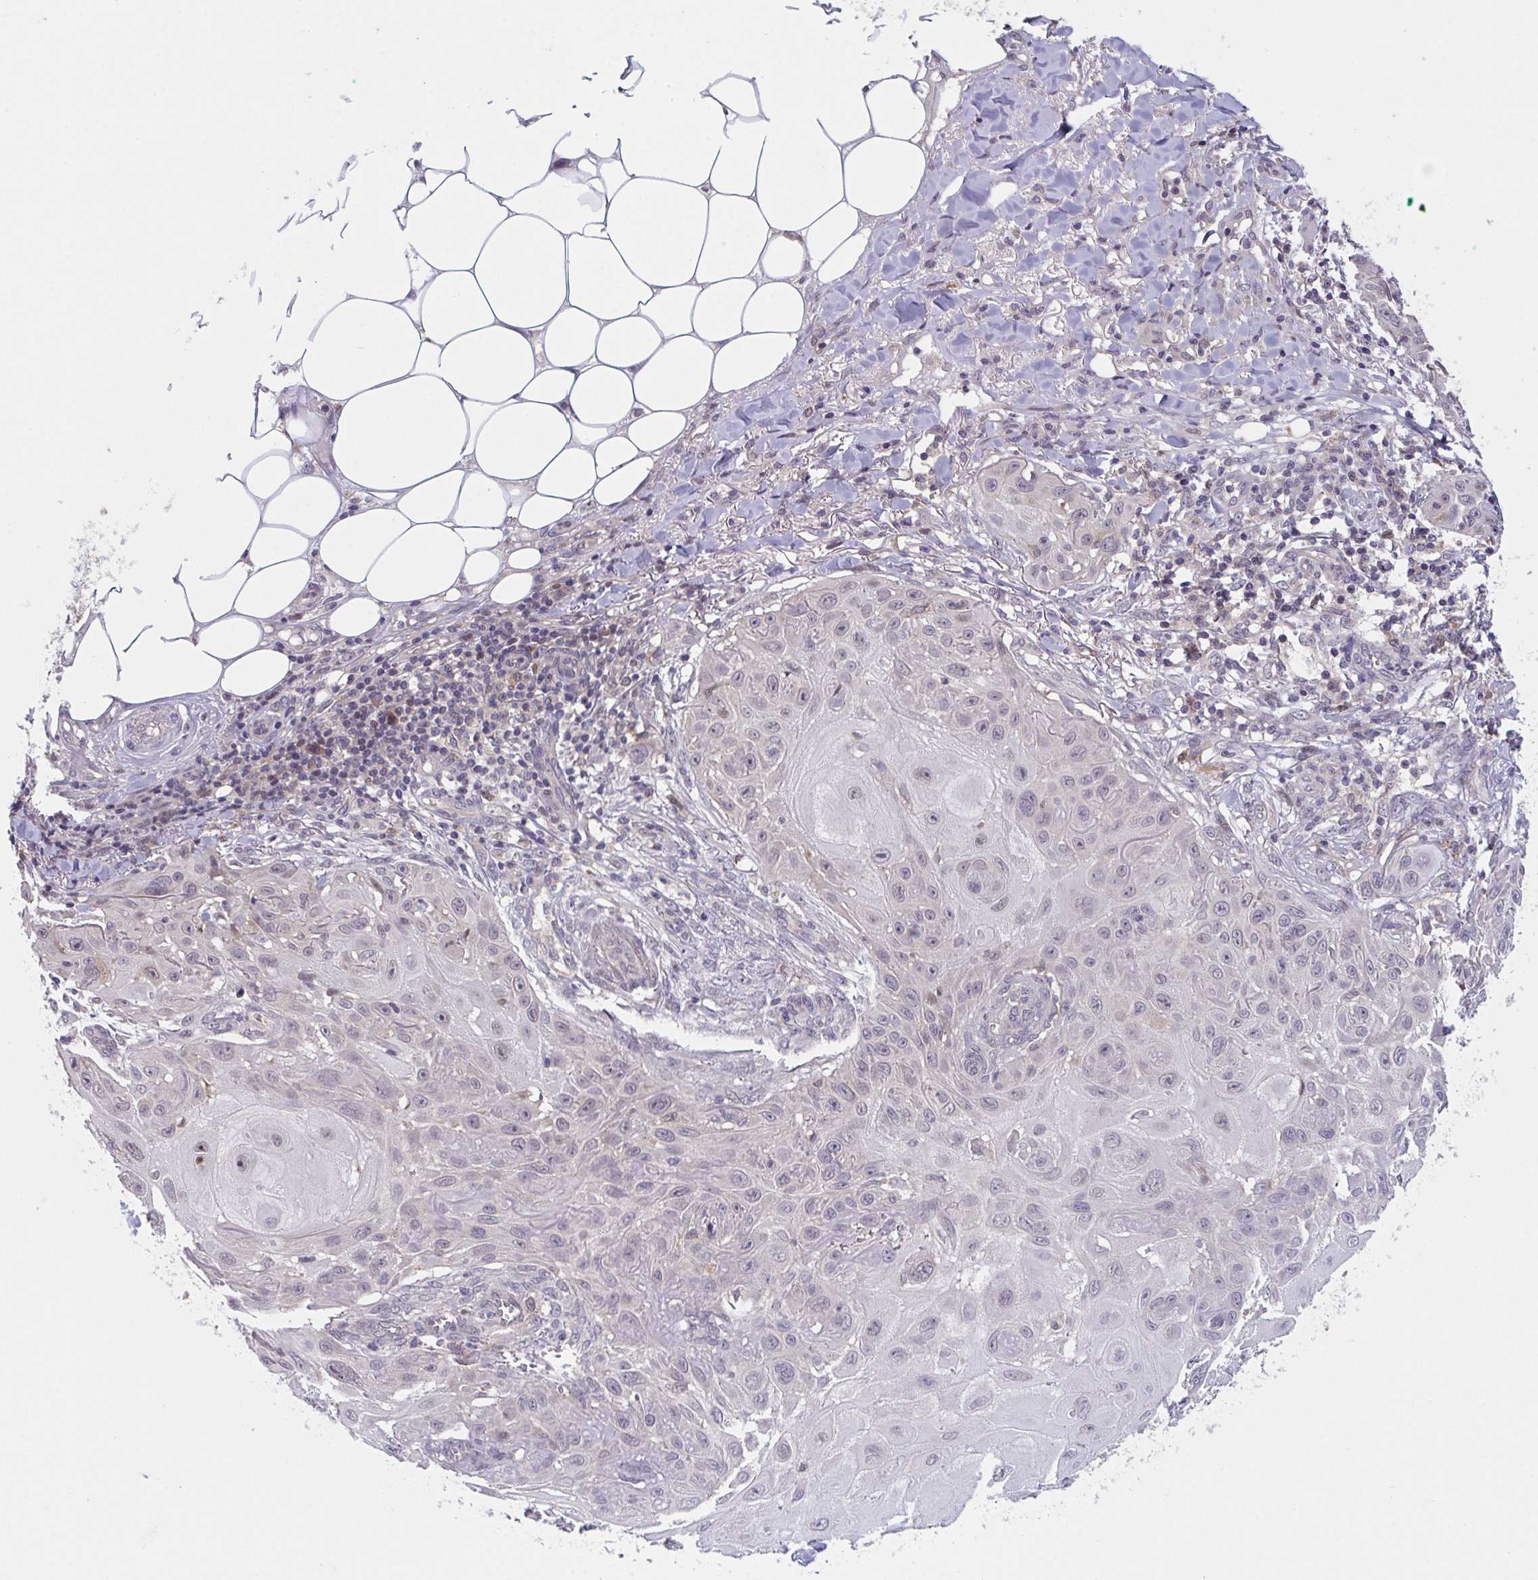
{"staining": {"intensity": "weak", "quantity": "25%-75%", "location": "cytoplasmic/membranous,nuclear"}, "tissue": "skin cancer", "cell_type": "Tumor cells", "image_type": "cancer", "snomed": [{"axis": "morphology", "description": "Squamous cell carcinoma, NOS"}, {"axis": "topography", "description": "Skin"}], "caption": "Immunohistochemical staining of skin squamous cell carcinoma displays weak cytoplasmic/membranous and nuclear protein expression in about 25%-75% of tumor cells. Immunohistochemistry stains the protein in brown and the nuclei are stained blue.", "gene": "RIOK1", "patient": {"sex": "female", "age": 91}}